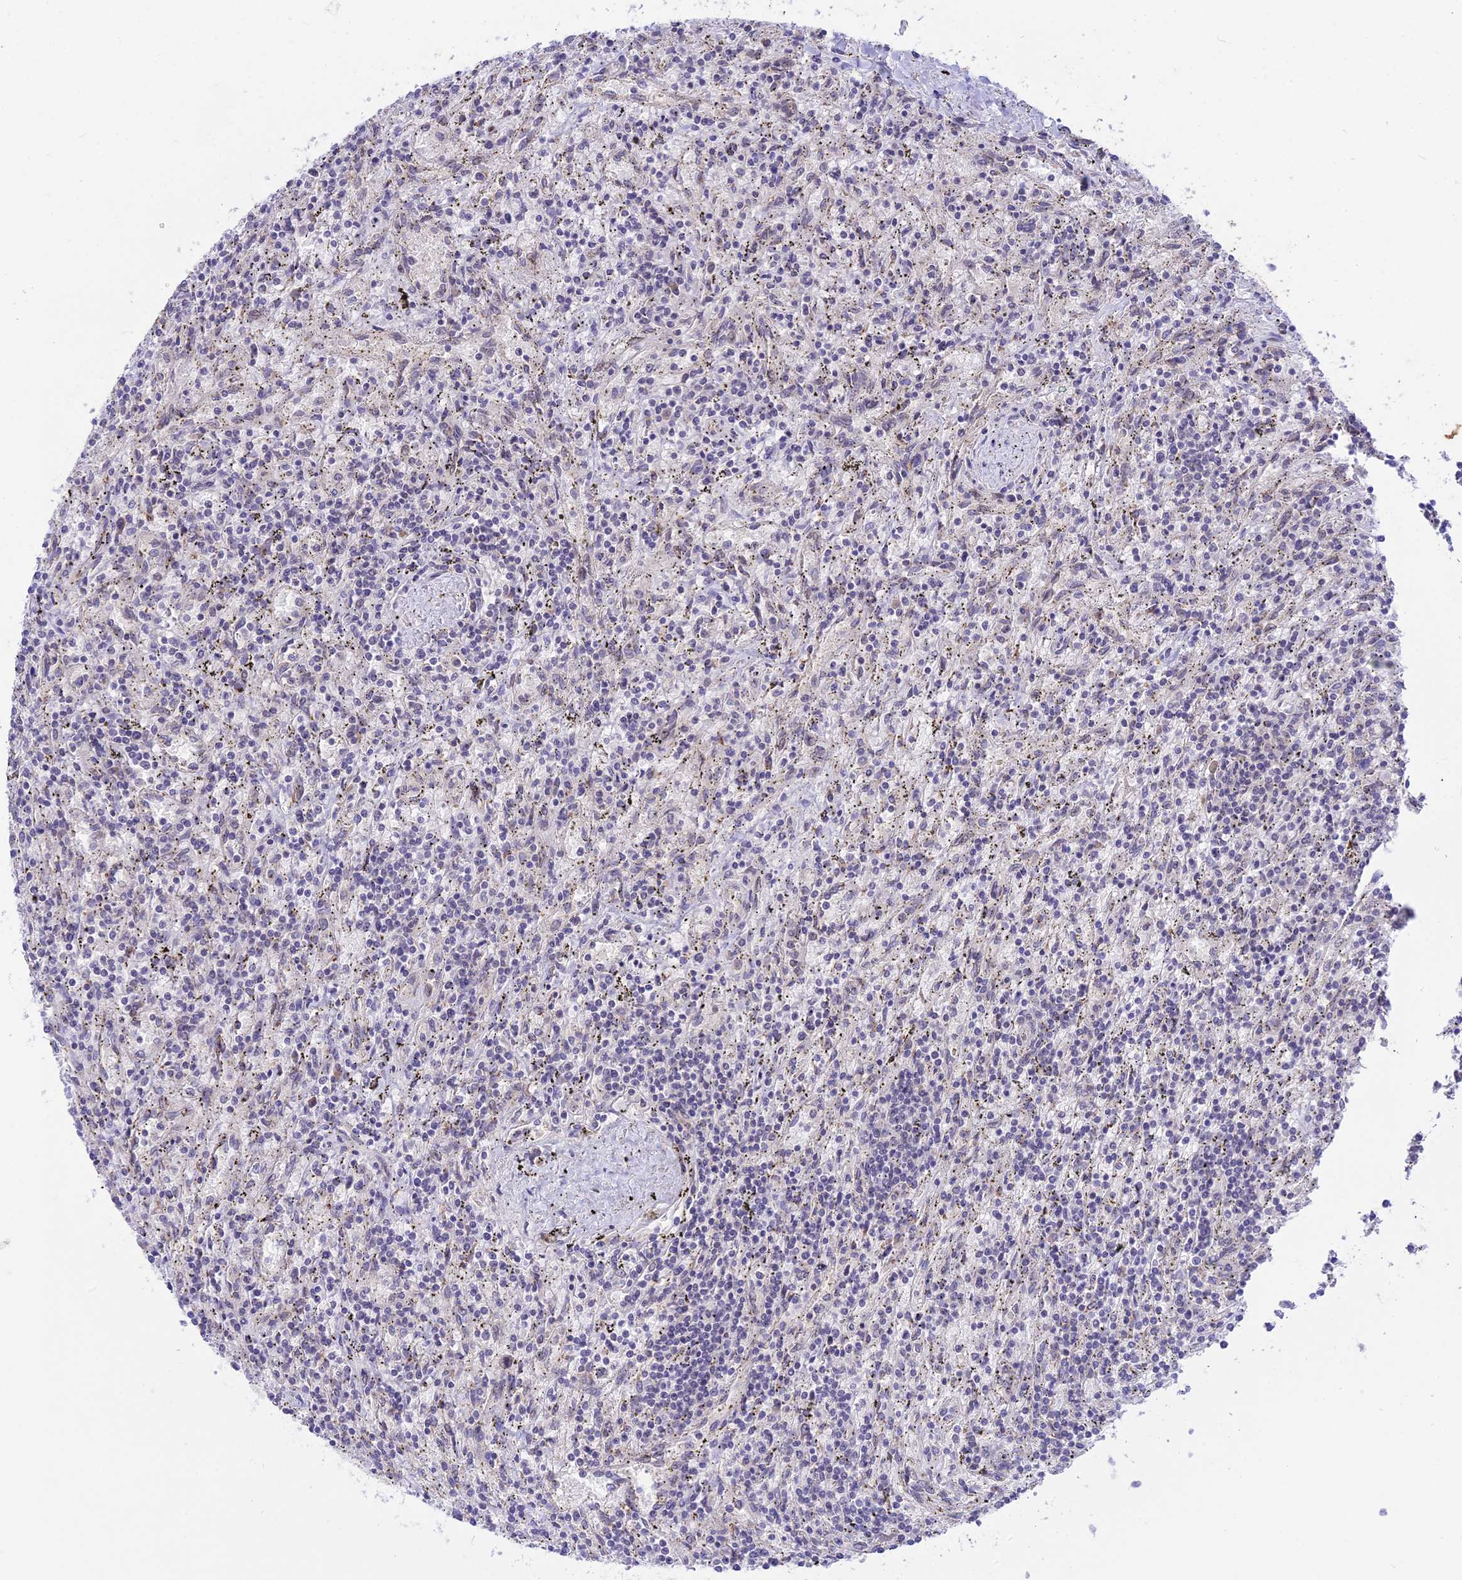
{"staining": {"intensity": "negative", "quantity": "none", "location": "none"}, "tissue": "lymphoma", "cell_type": "Tumor cells", "image_type": "cancer", "snomed": [{"axis": "morphology", "description": "Malignant lymphoma, non-Hodgkin's type, Low grade"}, {"axis": "topography", "description": "Spleen"}], "caption": "This is an IHC photomicrograph of human malignant lymphoma, non-Hodgkin's type (low-grade). There is no staining in tumor cells.", "gene": "ZNF837", "patient": {"sex": "male", "age": 76}}